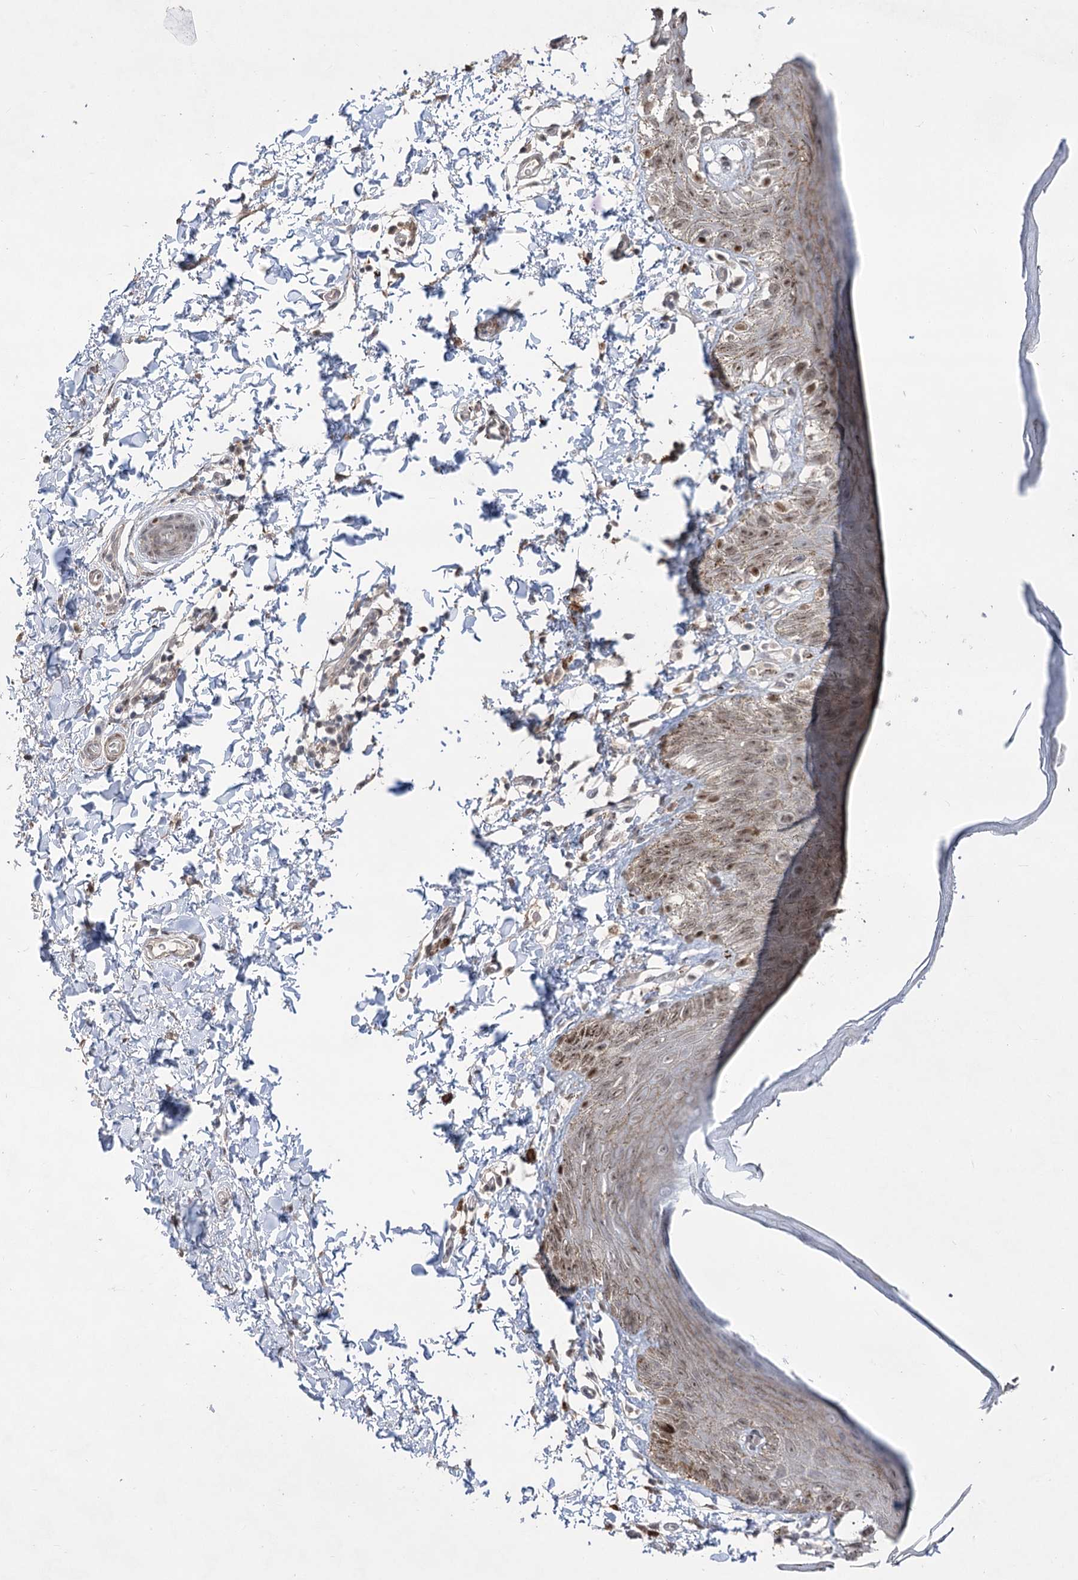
{"staining": {"intensity": "moderate", "quantity": "25%-75%", "location": "cytoplasmic/membranous,nuclear"}, "tissue": "skin", "cell_type": "Epidermal cells", "image_type": "normal", "snomed": [{"axis": "morphology", "description": "Normal tissue, NOS"}, {"axis": "topography", "description": "Anal"}], "caption": "DAB (3,3'-diaminobenzidine) immunohistochemical staining of benign skin shows moderate cytoplasmic/membranous,nuclear protein positivity in approximately 25%-75% of epidermal cells.", "gene": "ZSCAN23", "patient": {"sex": "male", "age": 44}}